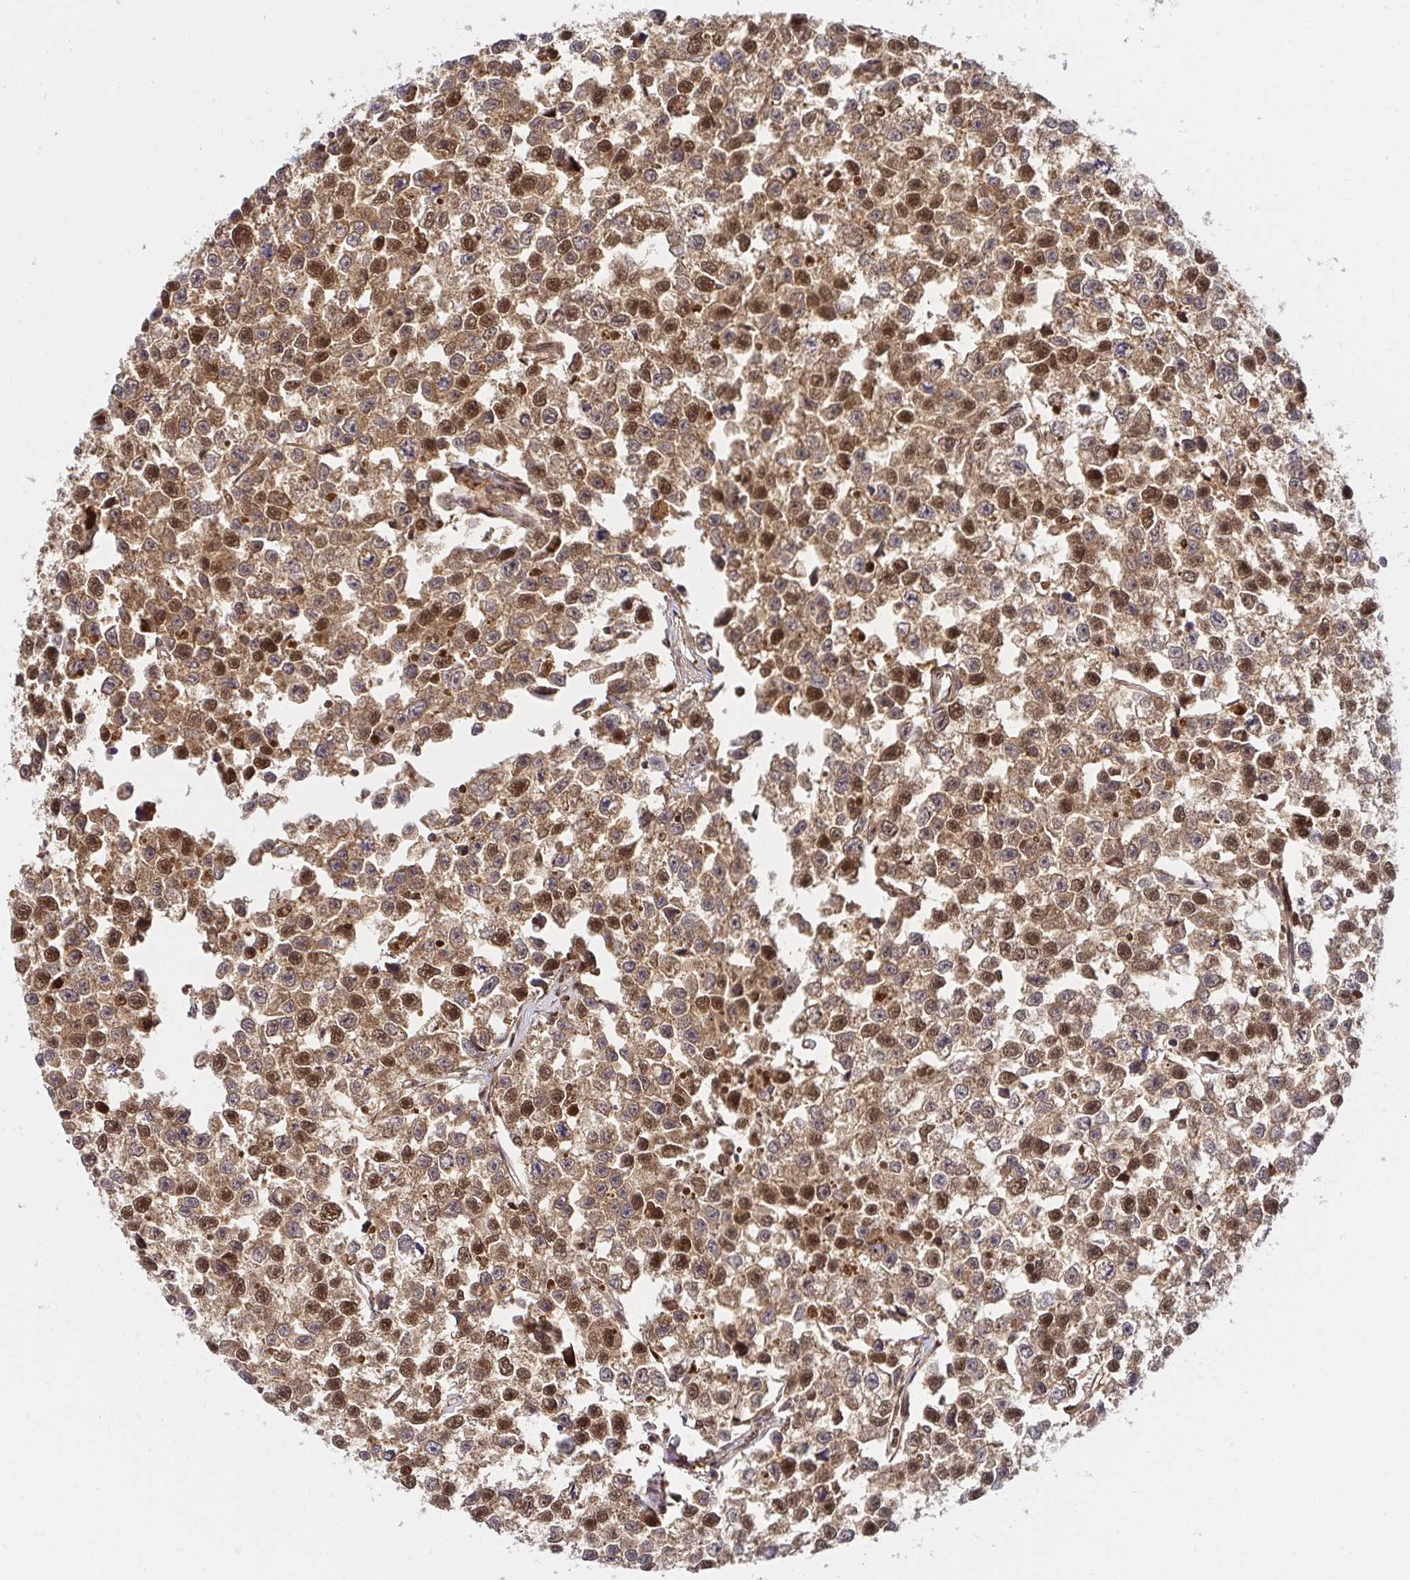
{"staining": {"intensity": "moderate", "quantity": ">75%", "location": "cytoplasmic/membranous,nuclear"}, "tissue": "testis cancer", "cell_type": "Tumor cells", "image_type": "cancer", "snomed": [{"axis": "morphology", "description": "Seminoma, NOS"}, {"axis": "topography", "description": "Testis"}], "caption": "Protein expression analysis of testis seminoma displays moderate cytoplasmic/membranous and nuclear expression in about >75% of tumor cells.", "gene": "PSMA4", "patient": {"sex": "male", "age": 26}}